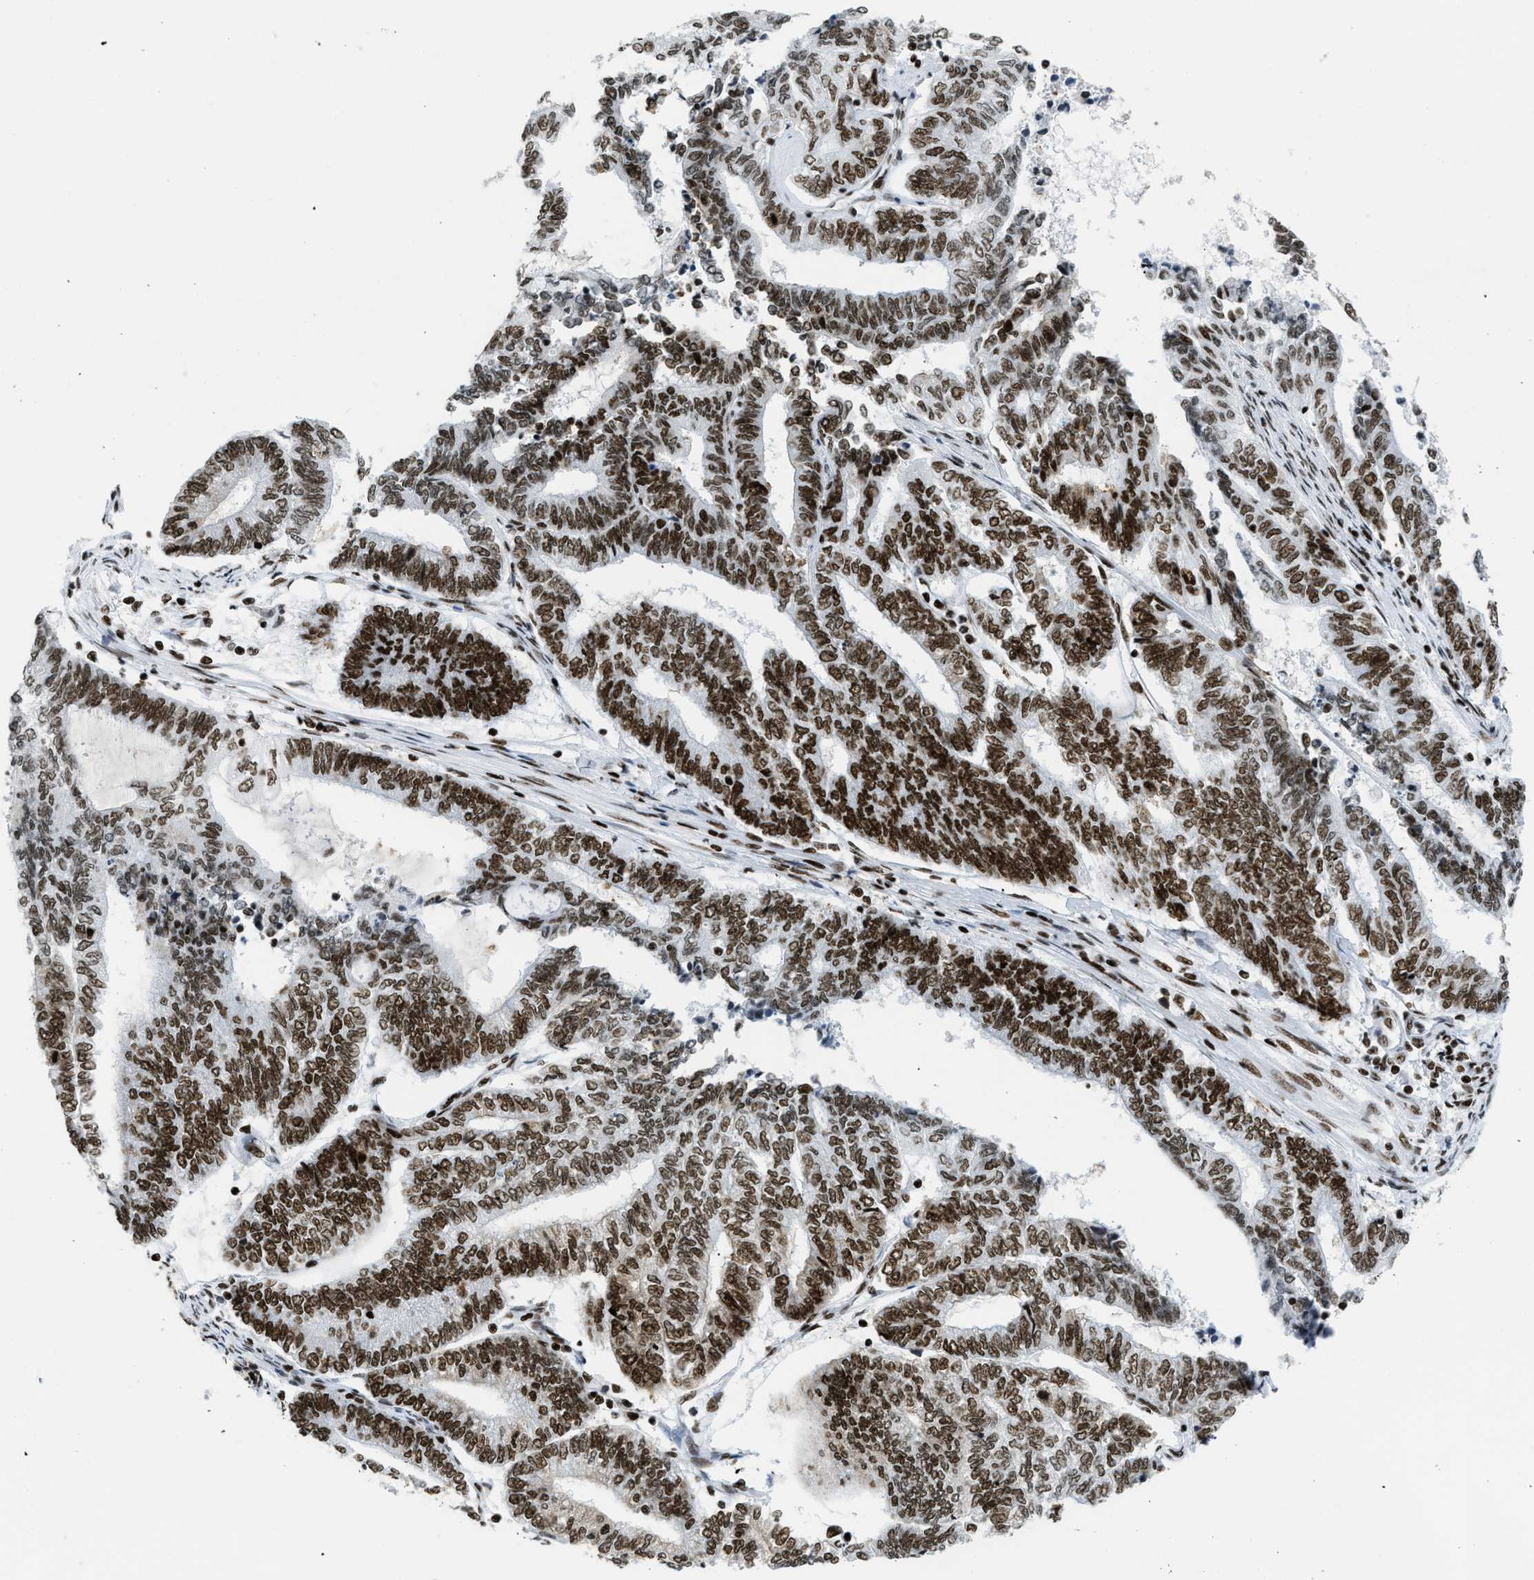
{"staining": {"intensity": "strong", "quantity": ">75%", "location": "nuclear"}, "tissue": "endometrial cancer", "cell_type": "Tumor cells", "image_type": "cancer", "snomed": [{"axis": "morphology", "description": "Adenocarcinoma, NOS"}, {"axis": "topography", "description": "Uterus"}, {"axis": "topography", "description": "Endometrium"}], "caption": "Immunohistochemistry (DAB (3,3'-diaminobenzidine)) staining of adenocarcinoma (endometrial) shows strong nuclear protein expression in approximately >75% of tumor cells. (Stains: DAB in brown, nuclei in blue, Microscopy: brightfield microscopy at high magnification).", "gene": "PIF1", "patient": {"sex": "female", "age": 70}}